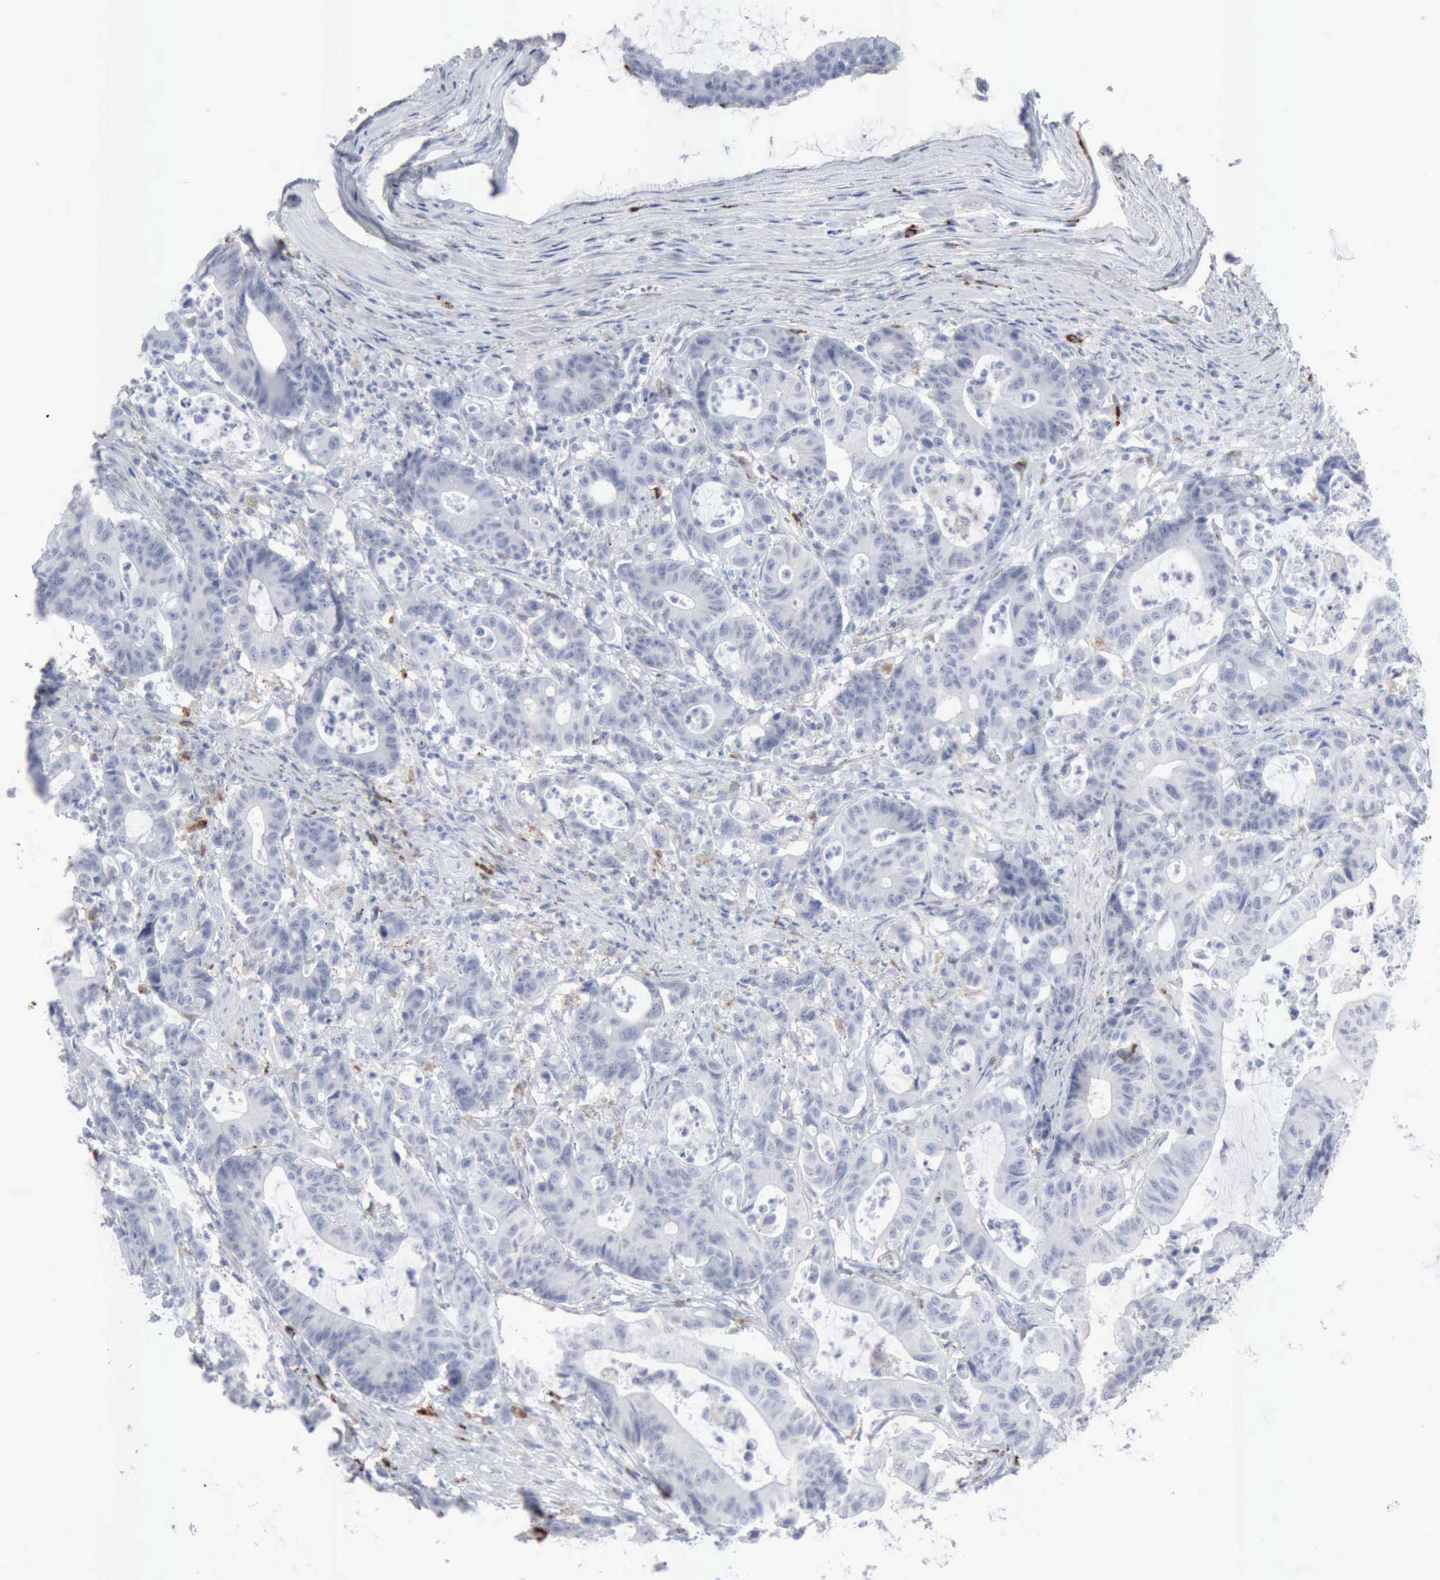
{"staining": {"intensity": "negative", "quantity": "none", "location": "none"}, "tissue": "colorectal cancer", "cell_type": "Tumor cells", "image_type": "cancer", "snomed": [{"axis": "morphology", "description": "Adenocarcinoma, NOS"}, {"axis": "topography", "description": "Colon"}], "caption": "Immunohistochemical staining of human colorectal cancer demonstrates no significant staining in tumor cells. (DAB (3,3'-diaminobenzidine) IHC, high magnification).", "gene": "GLA", "patient": {"sex": "female", "age": 84}}